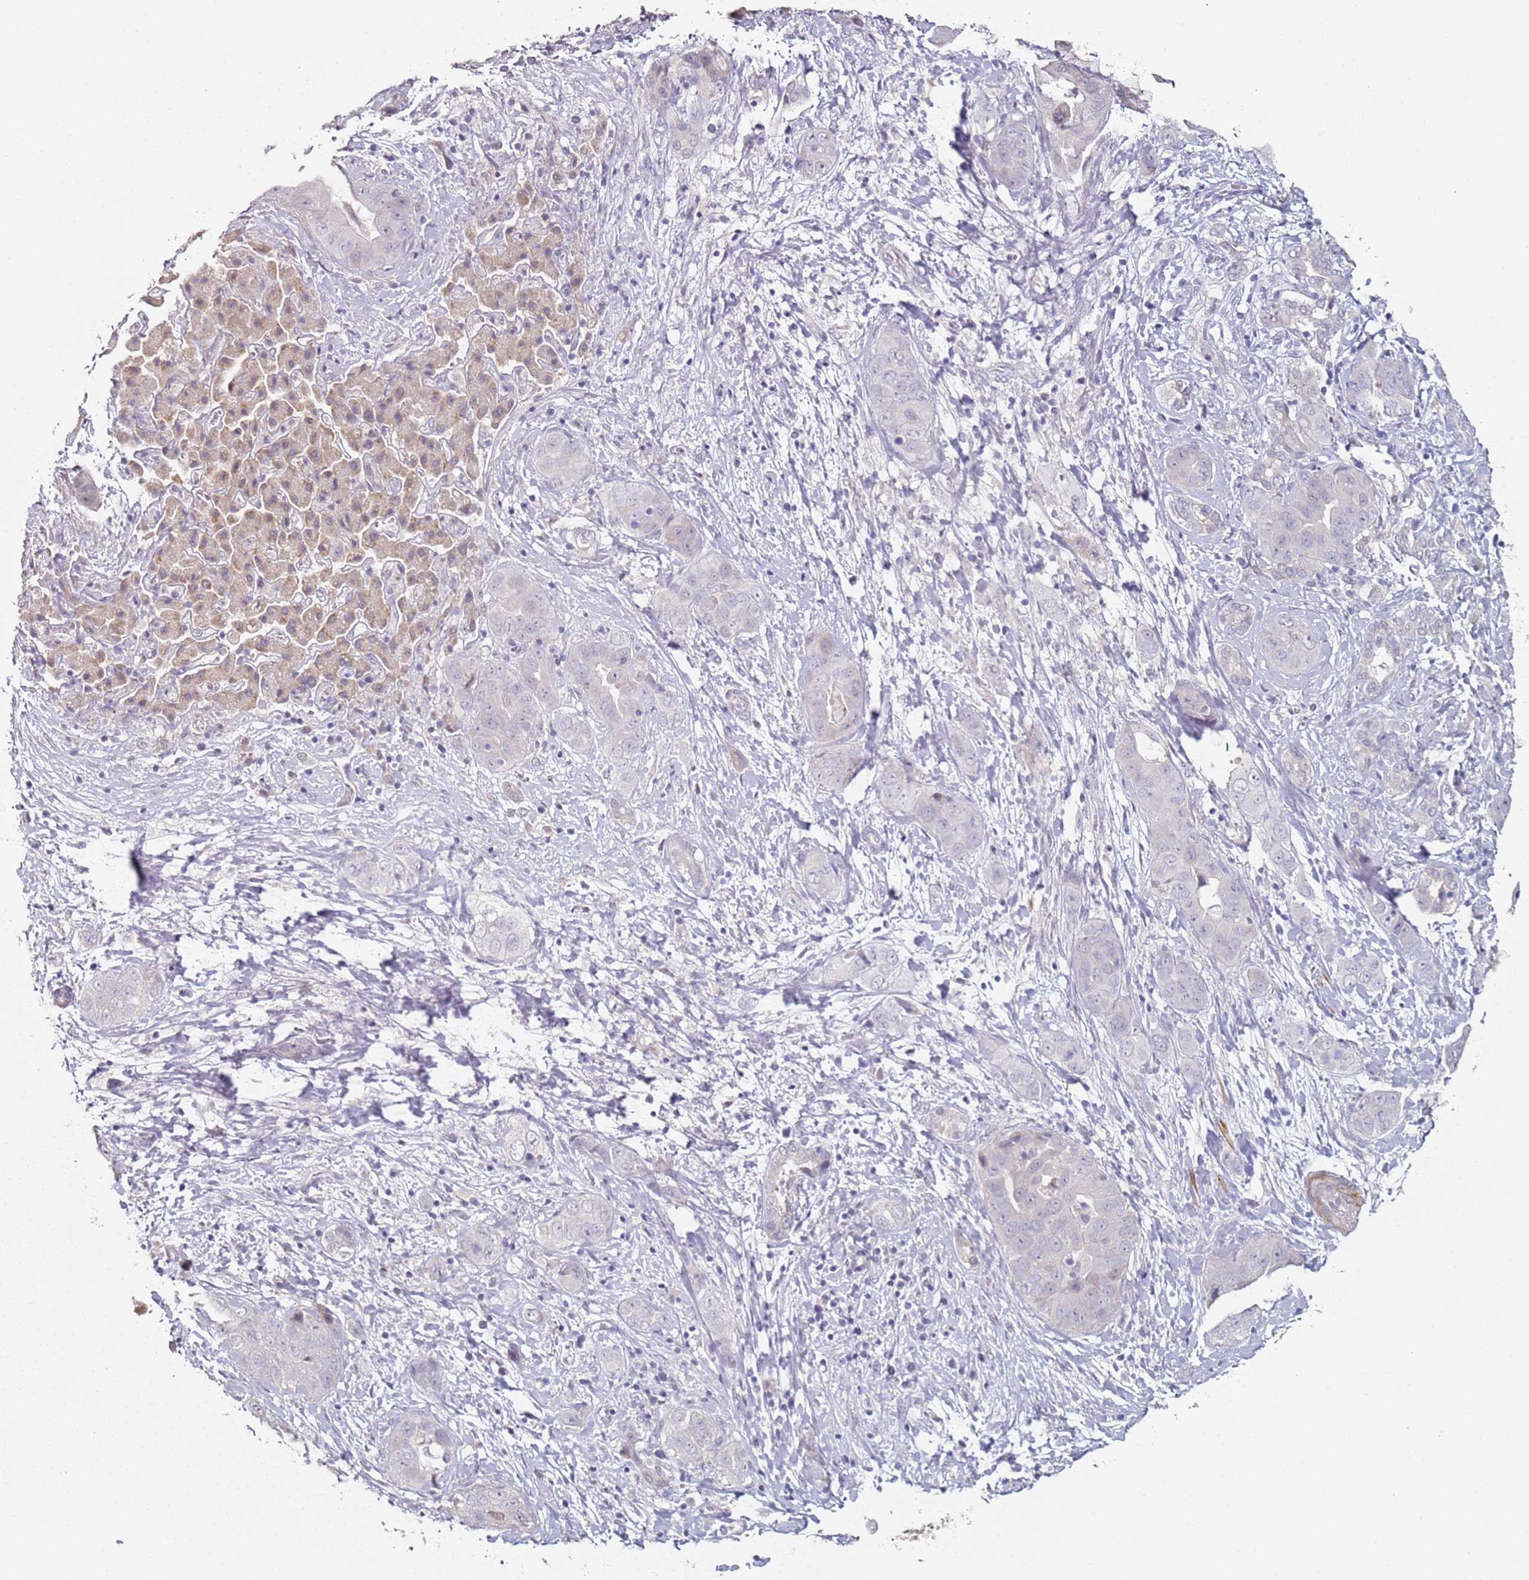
{"staining": {"intensity": "moderate", "quantity": "25%-75%", "location": "cytoplasmic/membranous"}, "tissue": "liver cancer", "cell_type": "Tumor cells", "image_type": "cancer", "snomed": [{"axis": "morphology", "description": "Cholangiocarcinoma"}, {"axis": "topography", "description": "Liver"}], "caption": "Human cholangiocarcinoma (liver) stained with a brown dye demonstrates moderate cytoplasmic/membranous positive staining in about 25%-75% of tumor cells.", "gene": "DNAH11", "patient": {"sex": "female", "age": 52}}